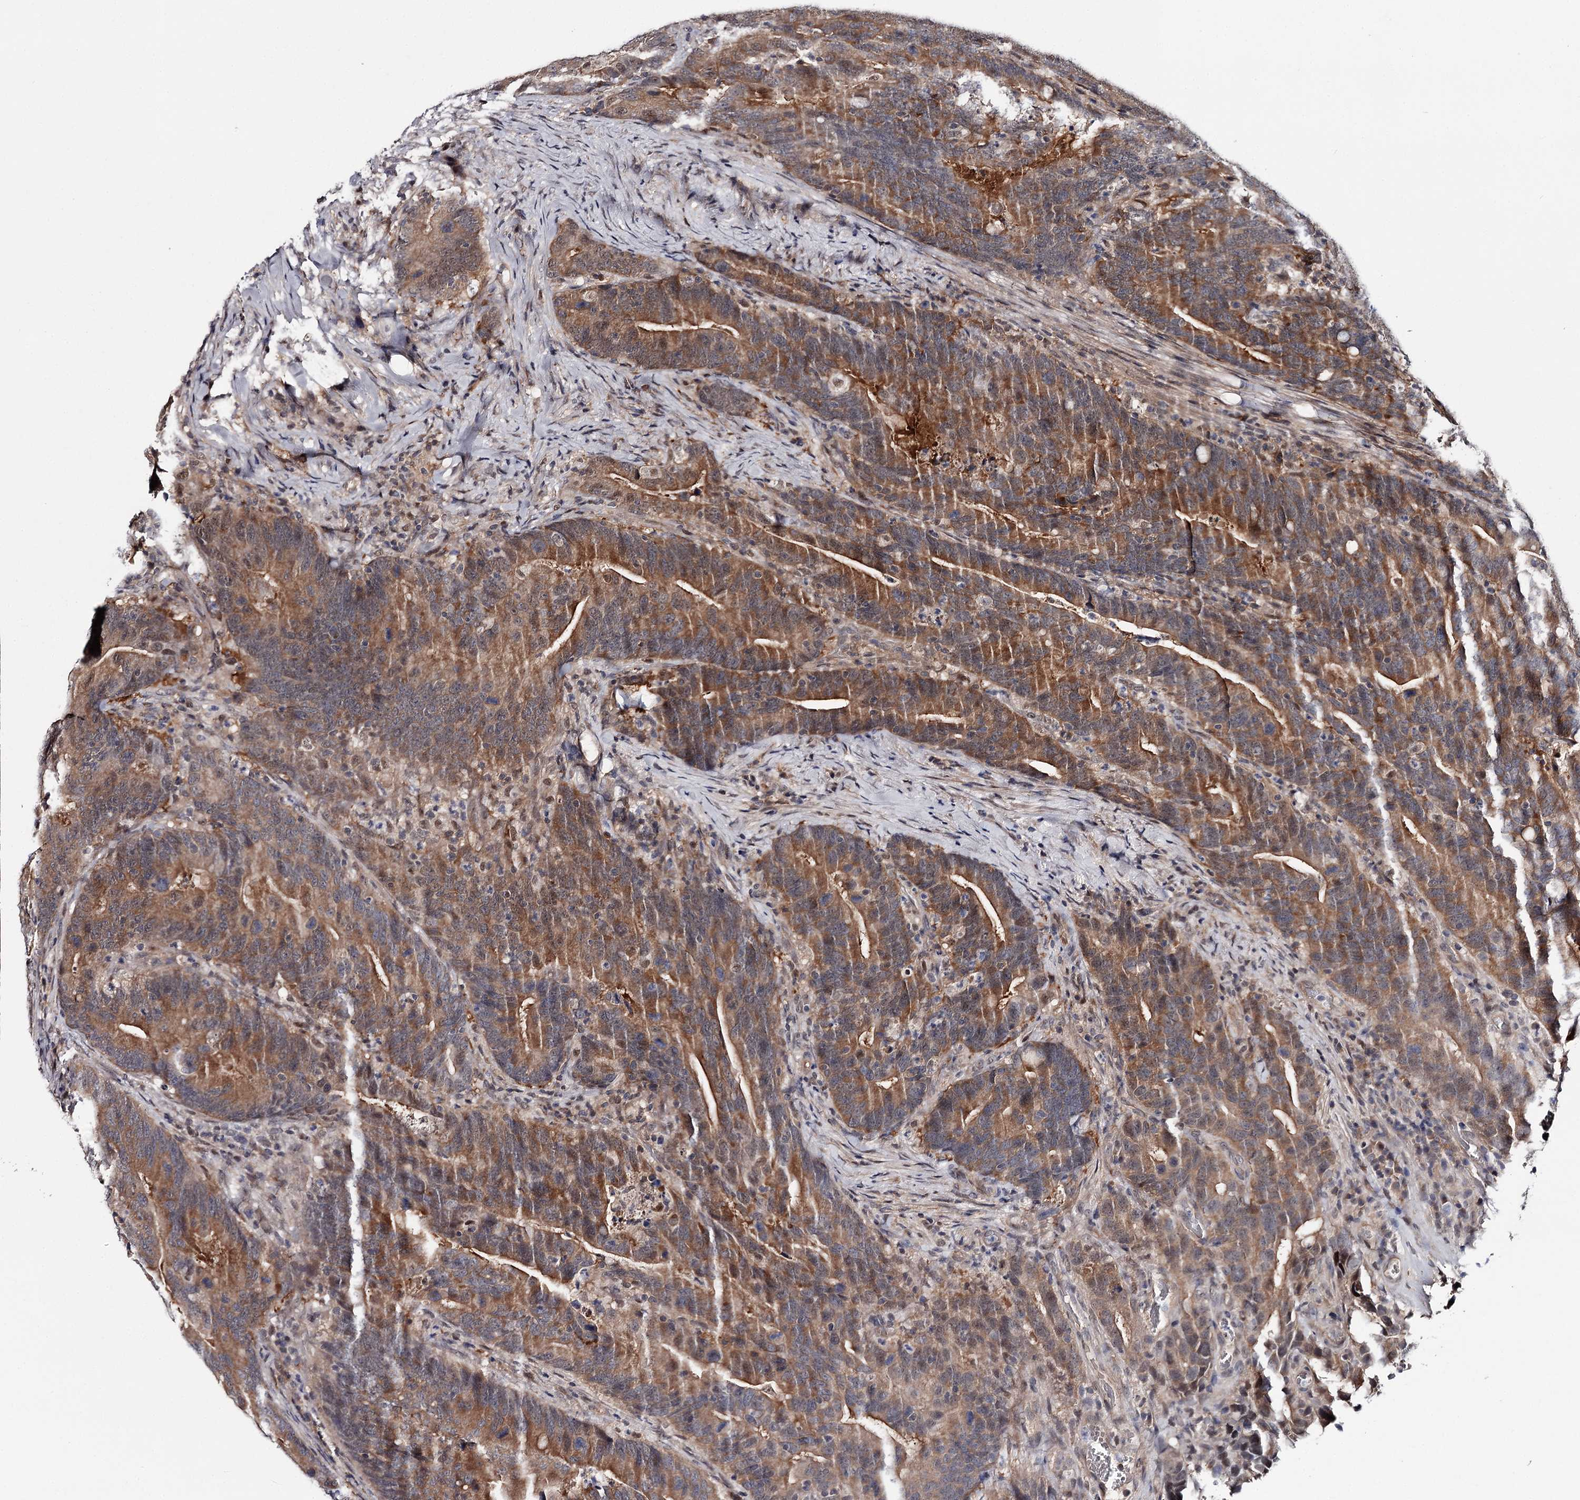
{"staining": {"intensity": "moderate", "quantity": ">75%", "location": "cytoplasmic/membranous"}, "tissue": "colorectal cancer", "cell_type": "Tumor cells", "image_type": "cancer", "snomed": [{"axis": "morphology", "description": "Adenocarcinoma, NOS"}, {"axis": "topography", "description": "Colon"}], "caption": "This image displays immunohistochemistry staining of colorectal adenocarcinoma, with medium moderate cytoplasmic/membranous staining in approximately >75% of tumor cells.", "gene": "GTSF1", "patient": {"sex": "female", "age": 66}}